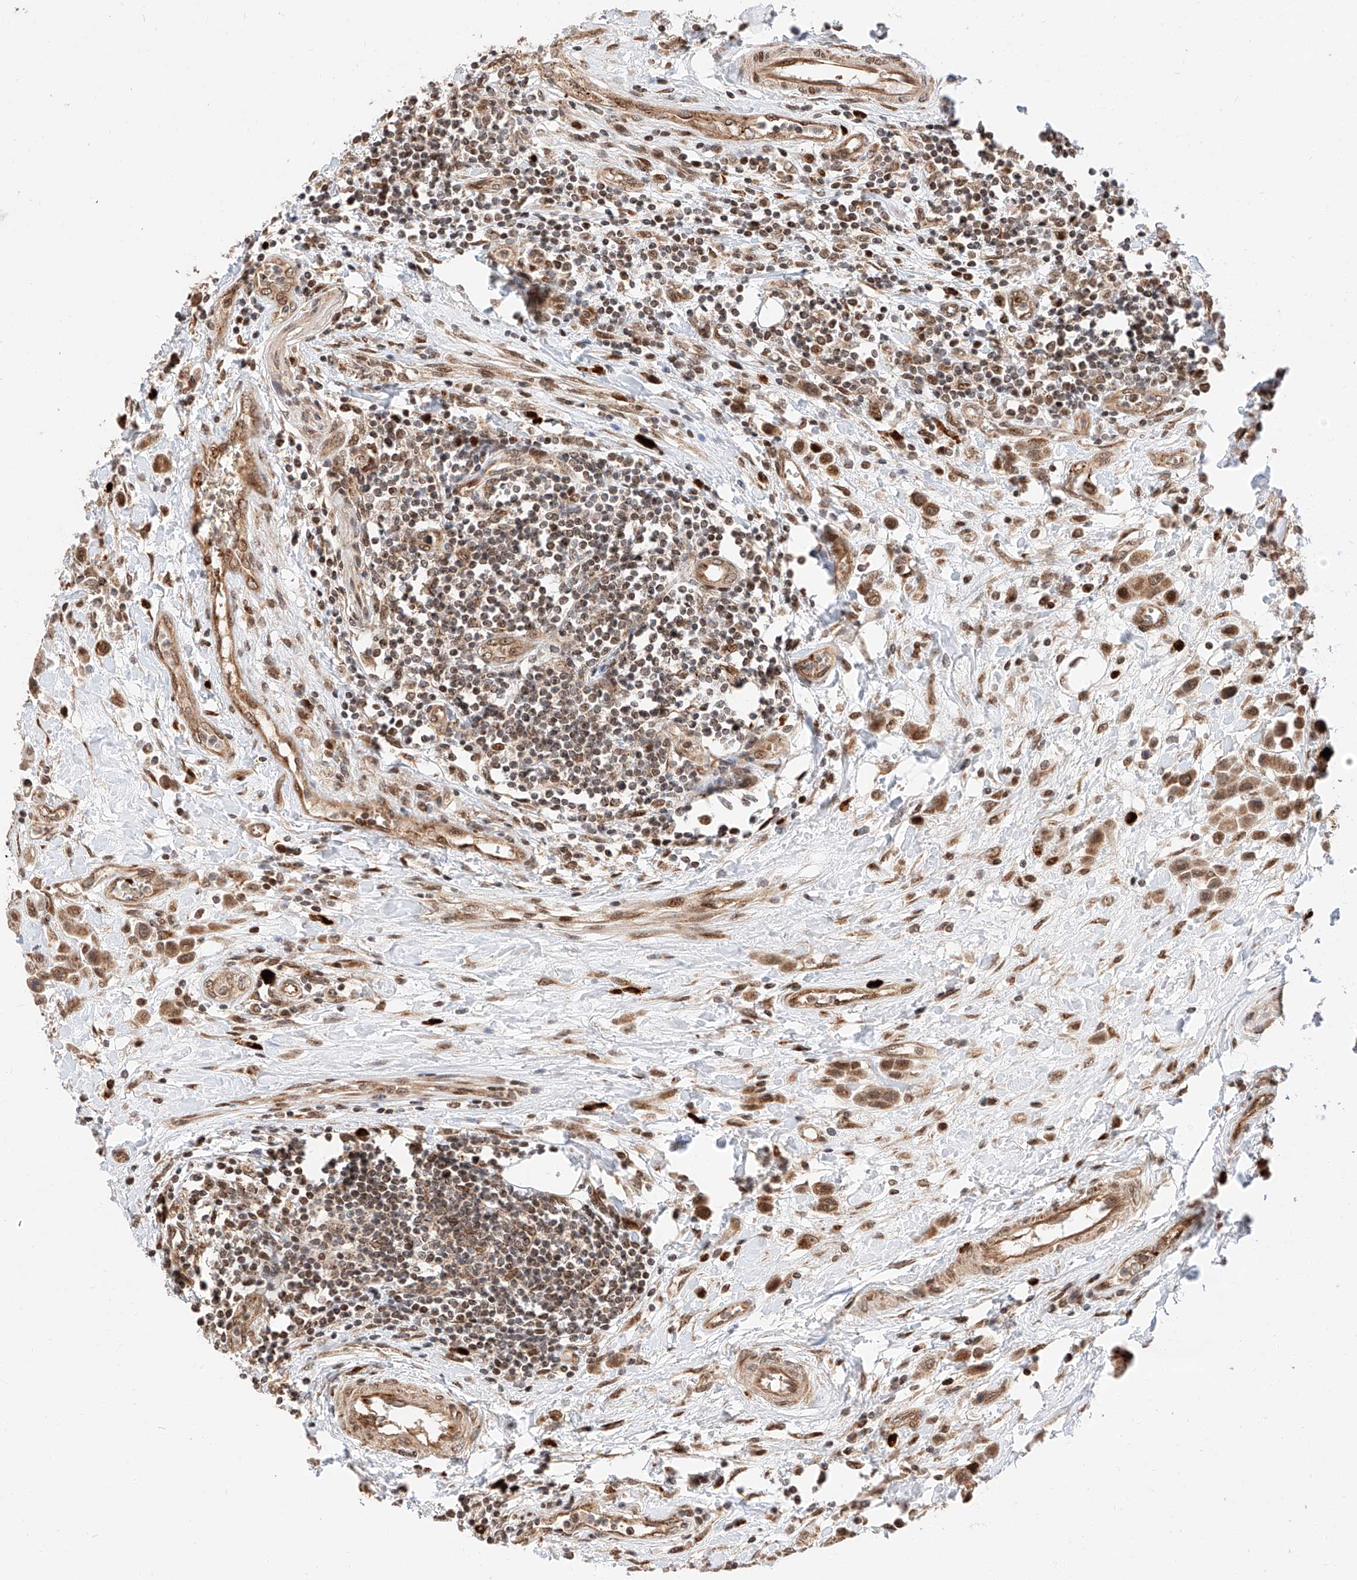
{"staining": {"intensity": "moderate", "quantity": ">75%", "location": "cytoplasmic/membranous,nuclear"}, "tissue": "urothelial cancer", "cell_type": "Tumor cells", "image_type": "cancer", "snomed": [{"axis": "morphology", "description": "Urothelial carcinoma, High grade"}, {"axis": "topography", "description": "Urinary bladder"}], "caption": "Tumor cells display moderate cytoplasmic/membranous and nuclear expression in approximately >75% of cells in urothelial cancer.", "gene": "THTPA", "patient": {"sex": "male", "age": 50}}